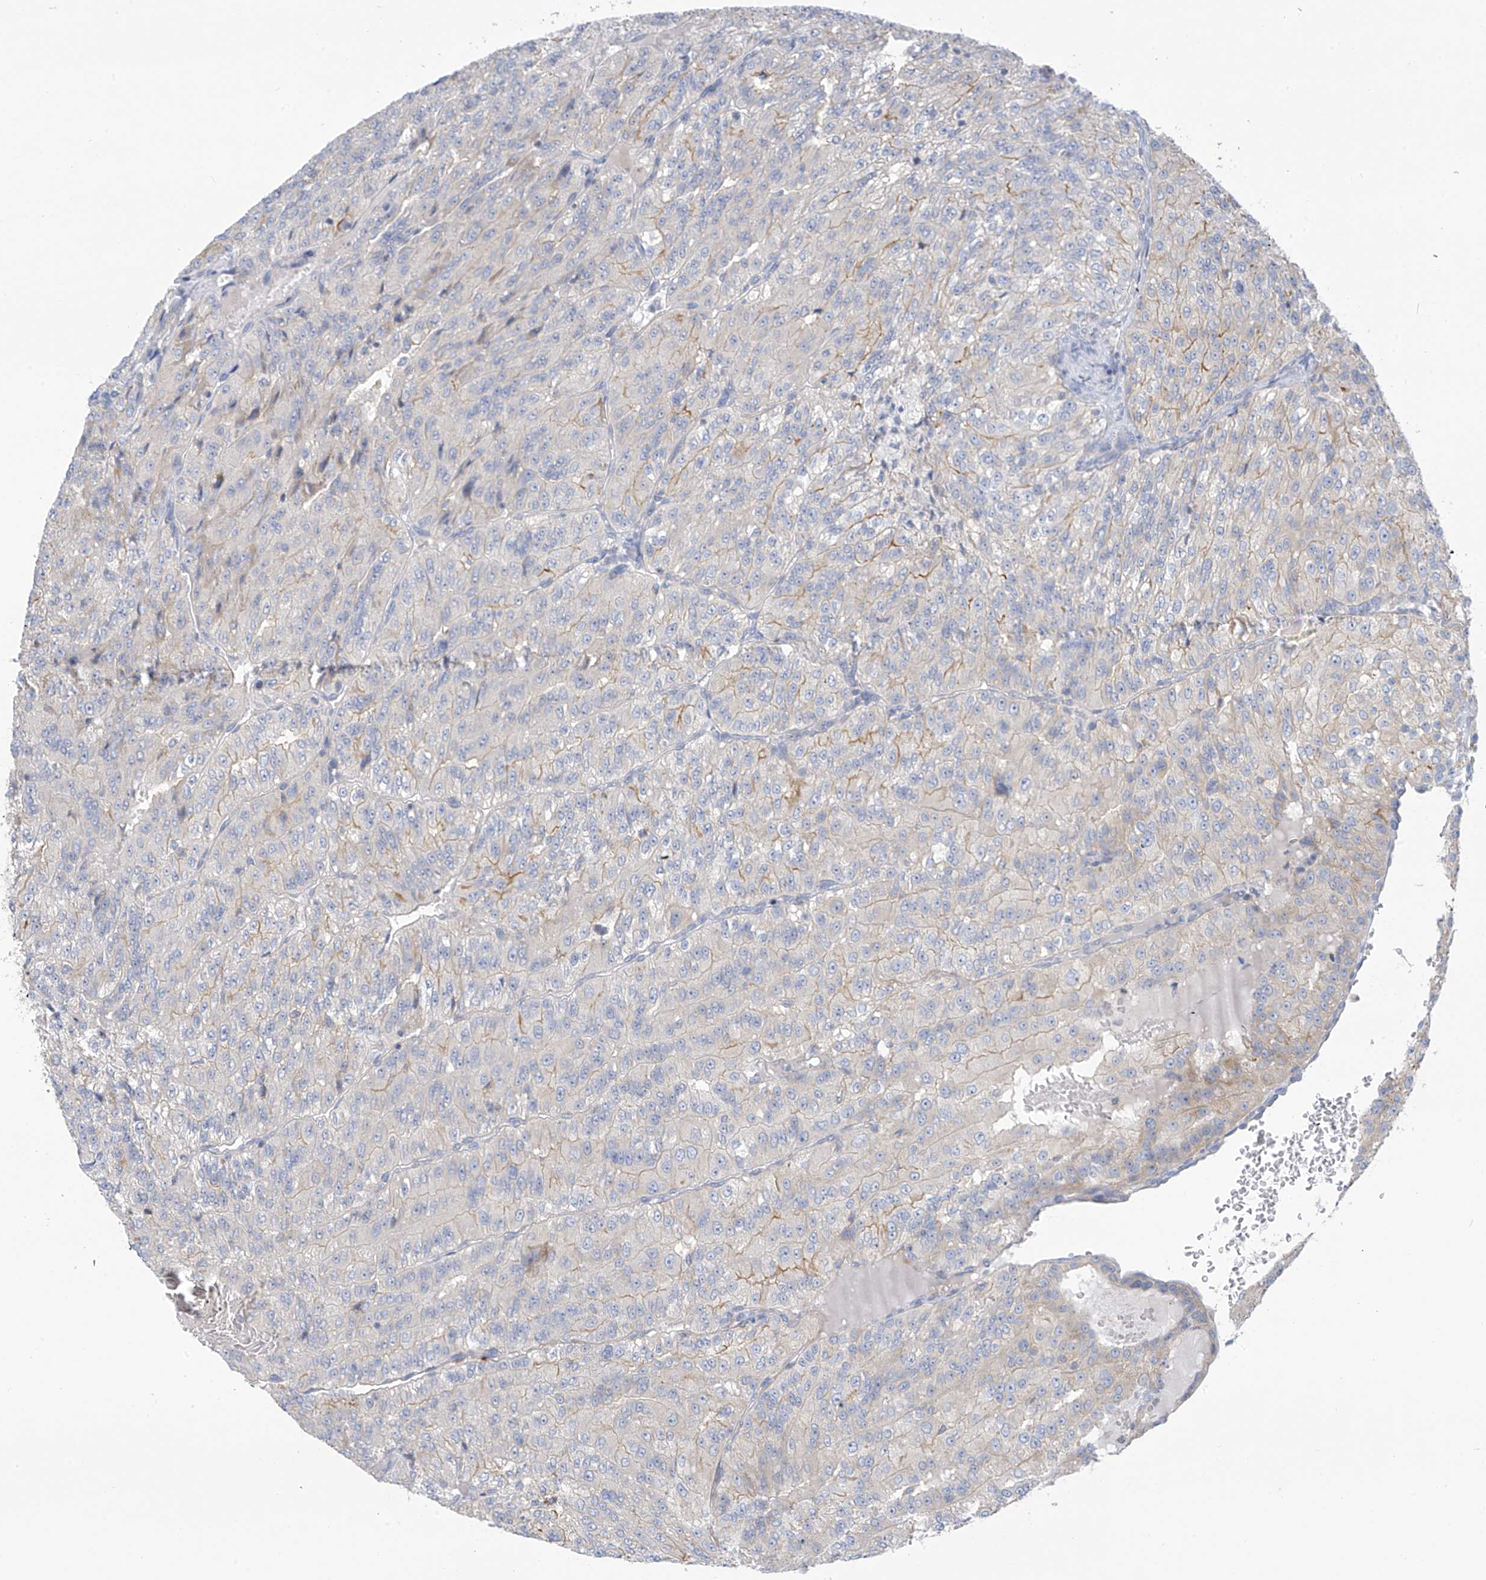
{"staining": {"intensity": "weak", "quantity": "<25%", "location": "cytoplasmic/membranous"}, "tissue": "renal cancer", "cell_type": "Tumor cells", "image_type": "cancer", "snomed": [{"axis": "morphology", "description": "Adenocarcinoma, NOS"}, {"axis": "topography", "description": "Kidney"}], "caption": "High magnification brightfield microscopy of renal adenocarcinoma stained with DAB (3,3'-diaminobenzidine) (brown) and counterstained with hematoxylin (blue): tumor cells show no significant staining. (DAB immunohistochemistry visualized using brightfield microscopy, high magnification).", "gene": "SLC6A12", "patient": {"sex": "female", "age": 63}}